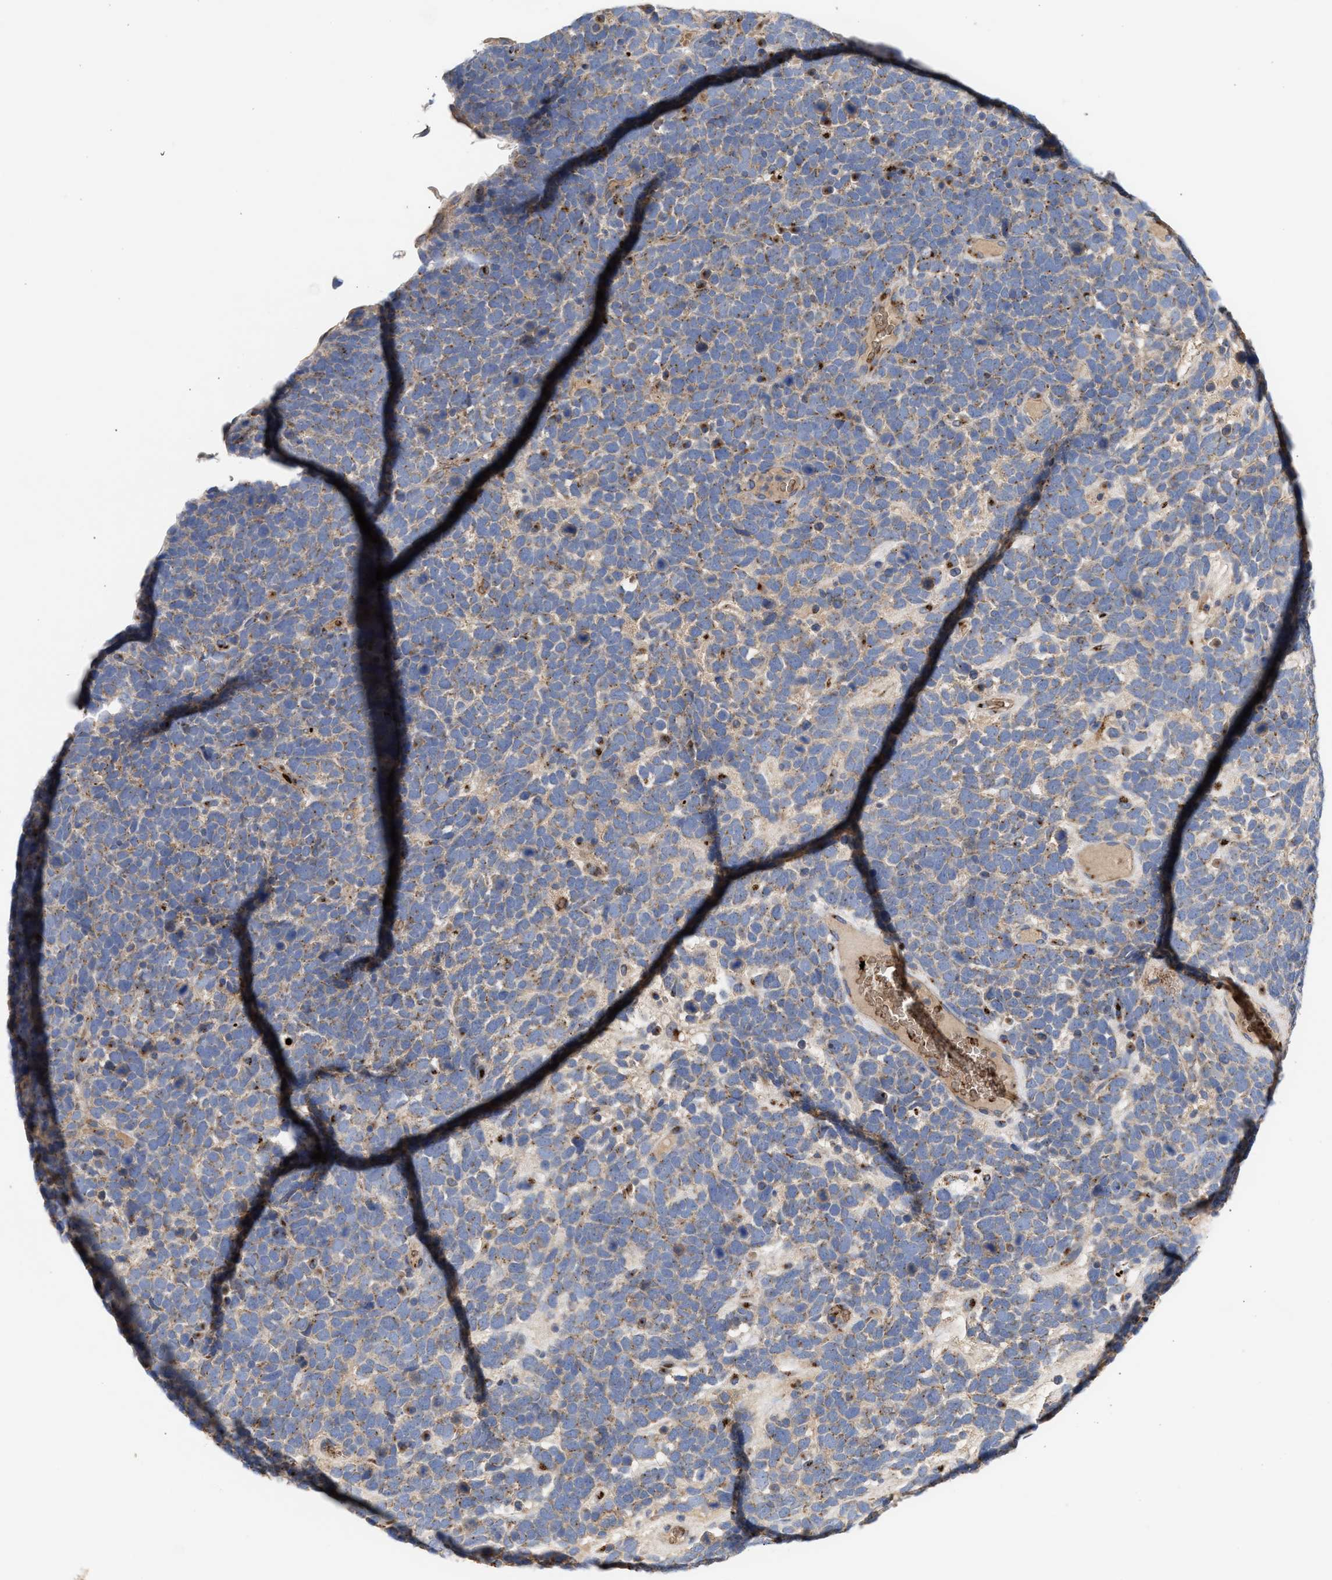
{"staining": {"intensity": "weak", "quantity": ">75%", "location": "cytoplasmic/membranous"}, "tissue": "urothelial cancer", "cell_type": "Tumor cells", "image_type": "cancer", "snomed": [{"axis": "morphology", "description": "Urothelial carcinoma, High grade"}, {"axis": "topography", "description": "Urinary bladder"}], "caption": "A brown stain highlights weak cytoplasmic/membranous expression of a protein in human urothelial carcinoma (high-grade) tumor cells. The protein of interest is stained brown, and the nuclei are stained in blue (DAB IHC with brightfield microscopy, high magnification).", "gene": "CCL2", "patient": {"sex": "female", "age": 82}}